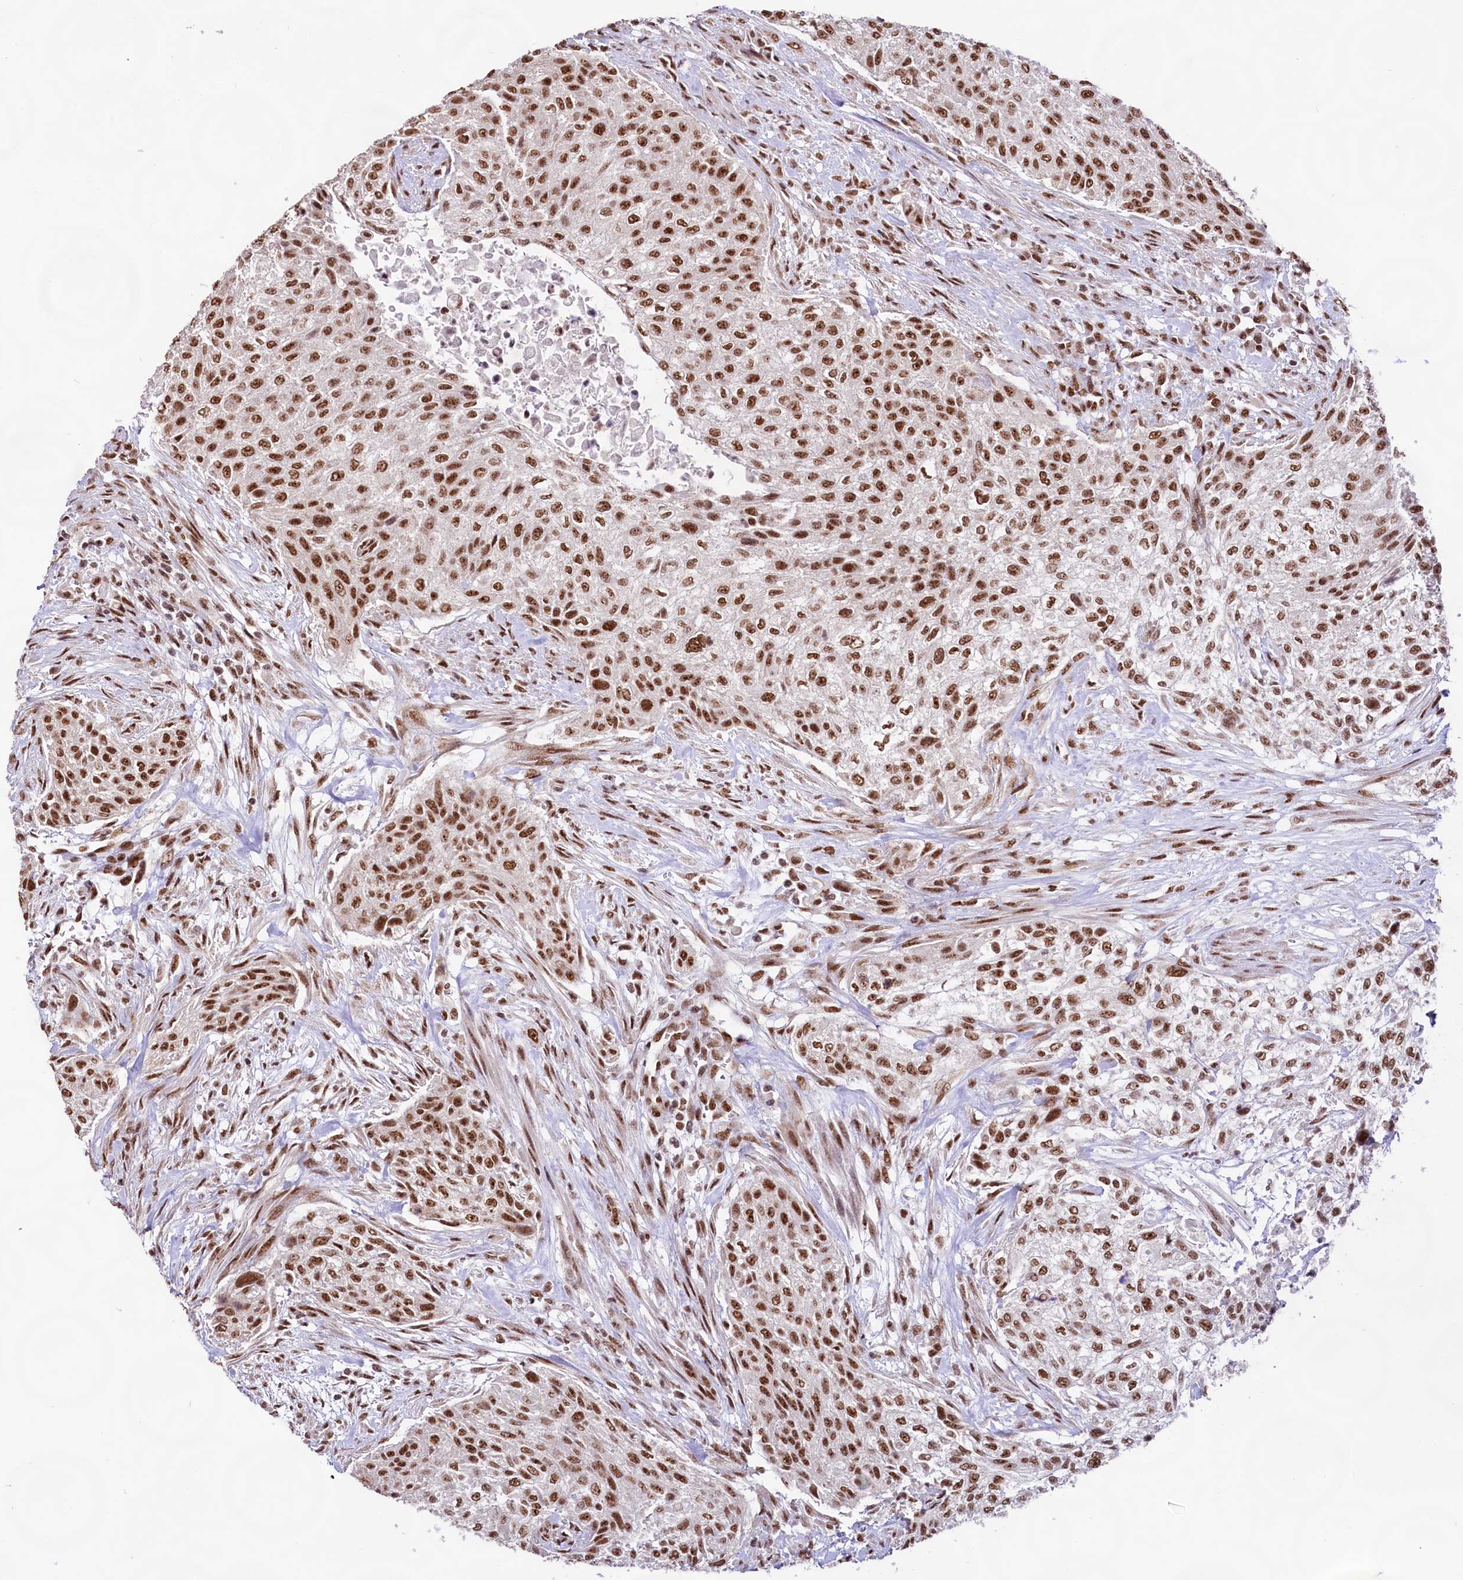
{"staining": {"intensity": "strong", "quantity": ">75%", "location": "nuclear"}, "tissue": "urothelial cancer", "cell_type": "Tumor cells", "image_type": "cancer", "snomed": [{"axis": "morphology", "description": "Normal tissue, NOS"}, {"axis": "morphology", "description": "Urothelial carcinoma, NOS"}, {"axis": "topography", "description": "Urinary bladder"}, {"axis": "topography", "description": "Peripheral nerve tissue"}], "caption": "This image demonstrates IHC staining of urothelial cancer, with high strong nuclear positivity in about >75% of tumor cells.", "gene": "HIRA", "patient": {"sex": "male", "age": 35}}